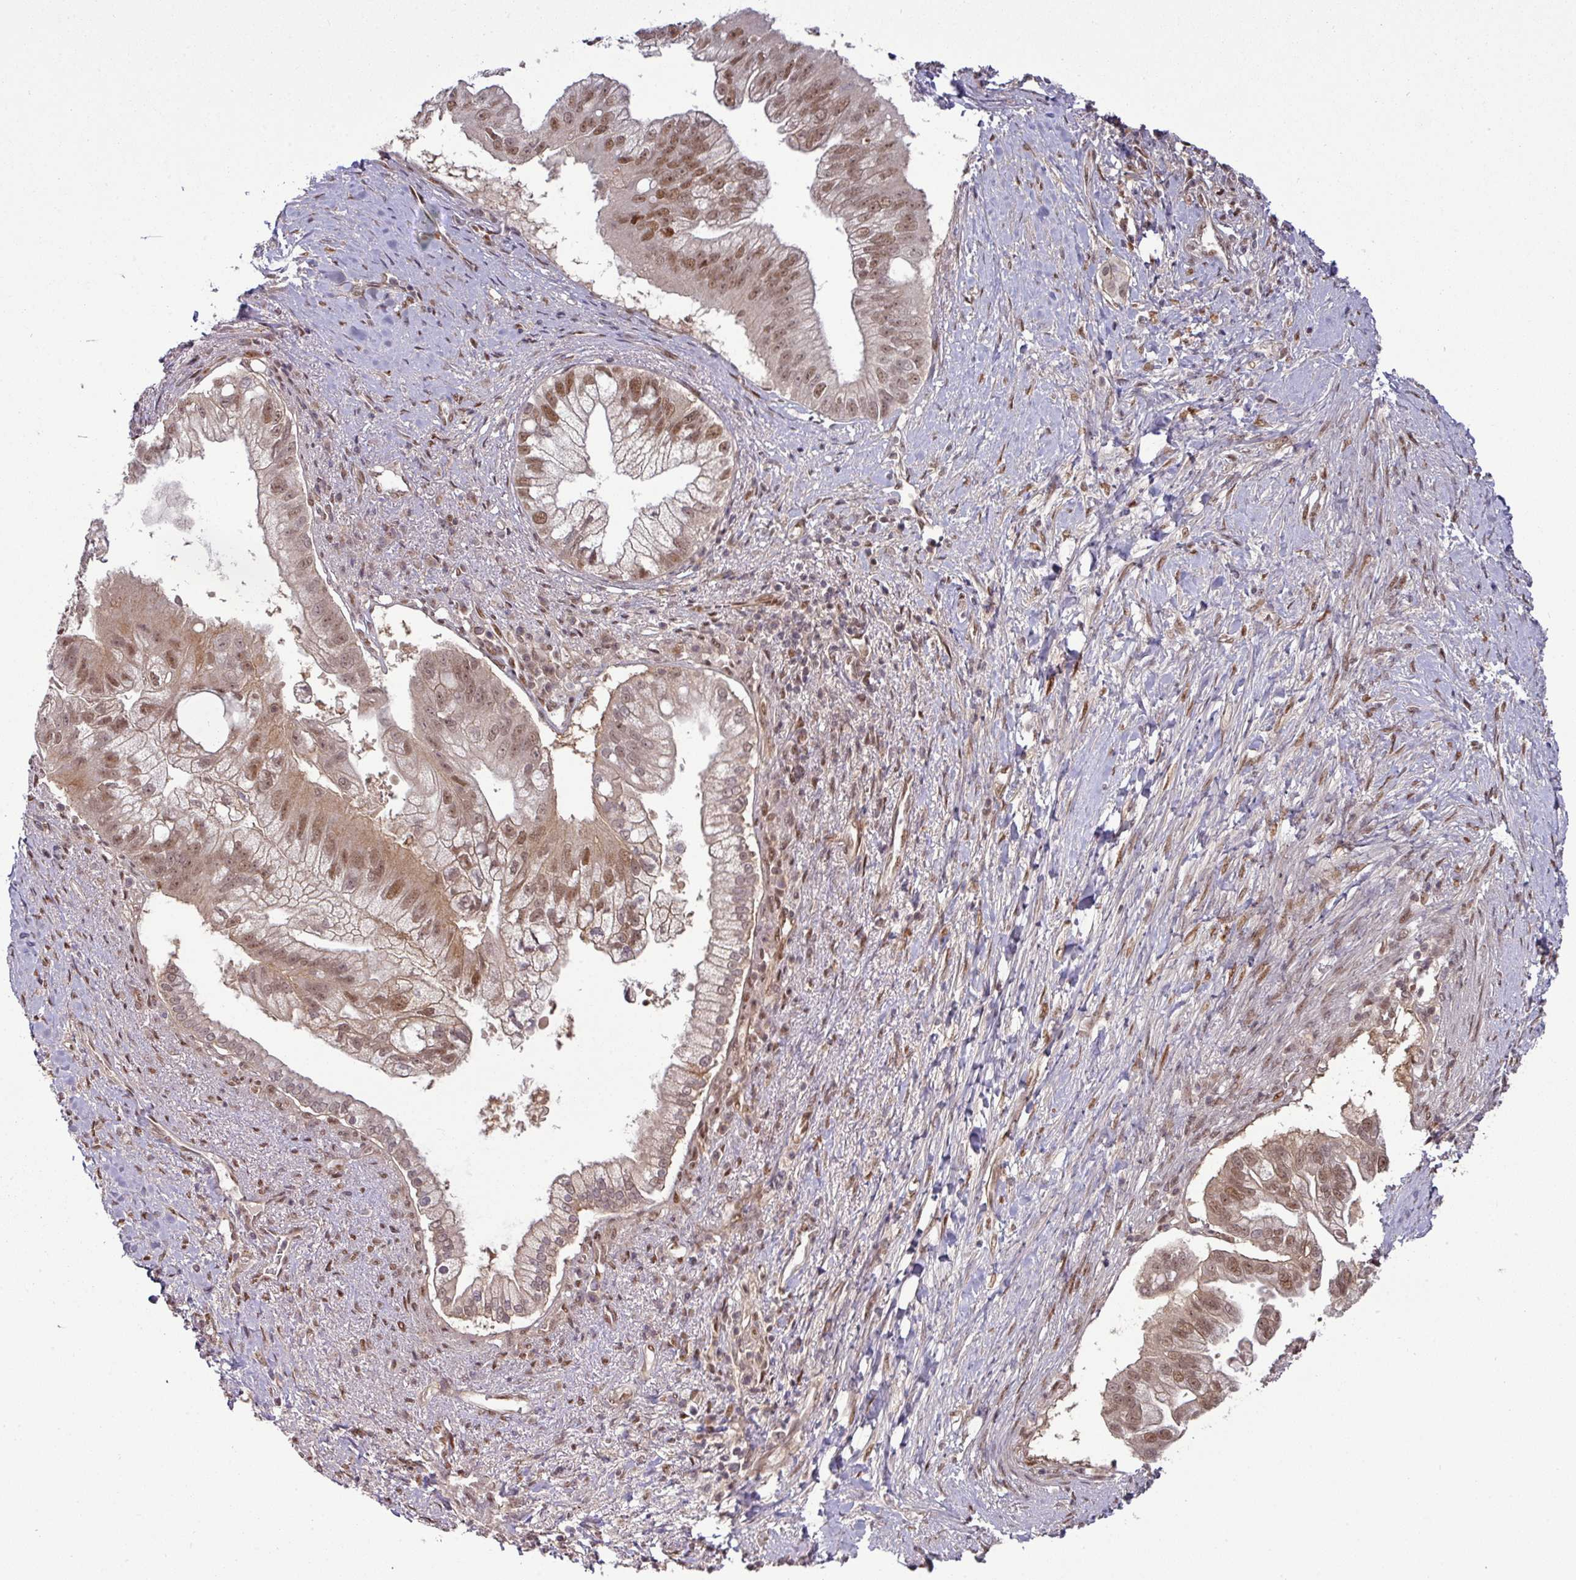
{"staining": {"intensity": "moderate", "quantity": ">75%", "location": "nuclear"}, "tissue": "pancreatic cancer", "cell_type": "Tumor cells", "image_type": "cancer", "snomed": [{"axis": "morphology", "description": "Adenocarcinoma, NOS"}, {"axis": "topography", "description": "Pancreas"}], "caption": "Protein staining of pancreatic cancer tissue displays moderate nuclear positivity in about >75% of tumor cells.", "gene": "CIC", "patient": {"sex": "male", "age": 70}}